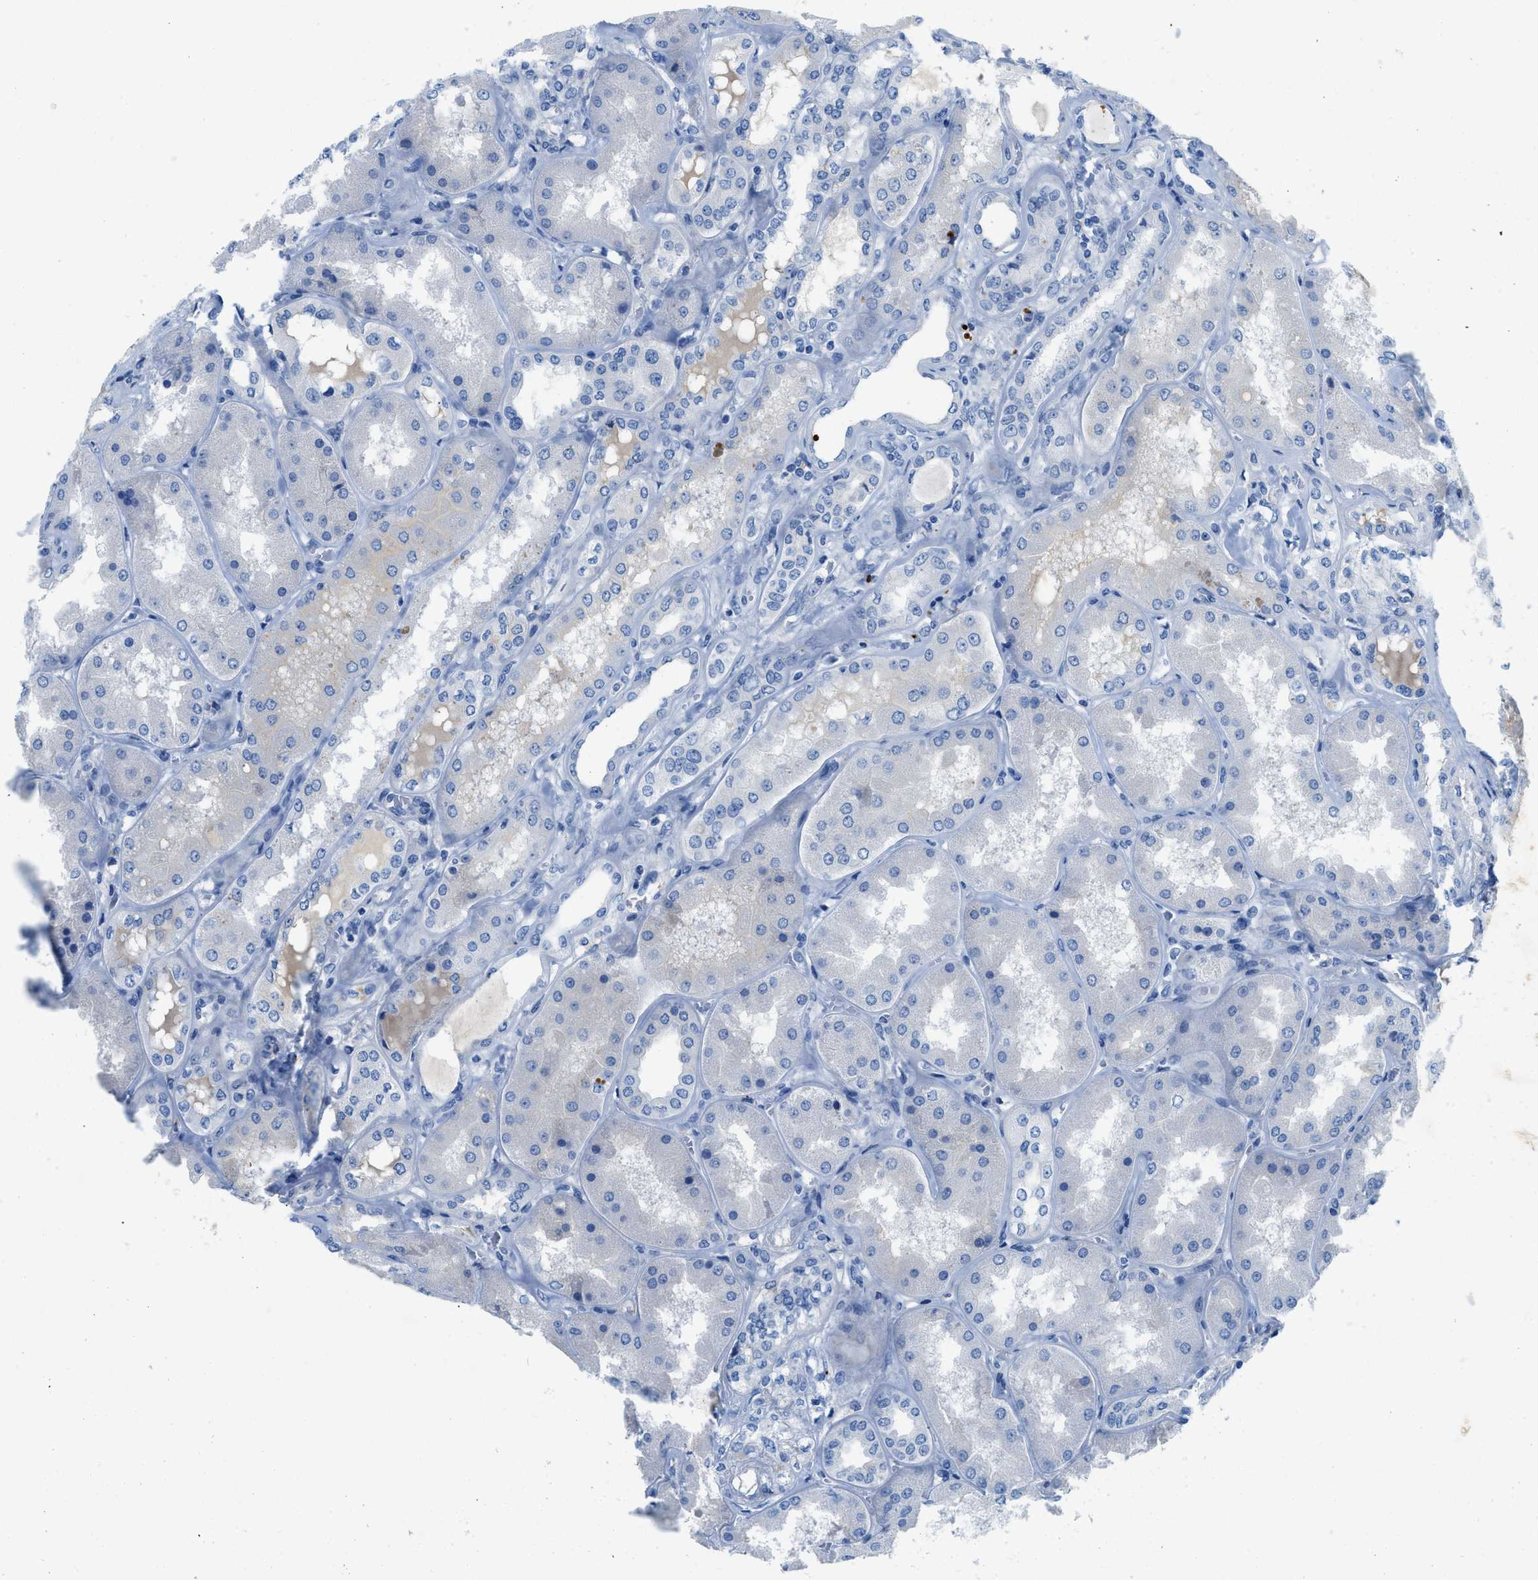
{"staining": {"intensity": "moderate", "quantity": "<25%", "location": "cytoplasmic/membranous"}, "tissue": "kidney", "cell_type": "Cells in glomeruli", "image_type": "normal", "snomed": [{"axis": "morphology", "description": "Normal tissue, NOS"}, {"axis": "topography", "description": "Kidney"}], "caption": "A photomicrograph of human kidney stained for a protein reveals moderate cytoplasmic/membranous brown staining in cells in glomeruli. (Brightfield microscopy of DAB IHC at high magnification).", "gene": "XCR1", "patient": {"sex": "female", "age": 56}}